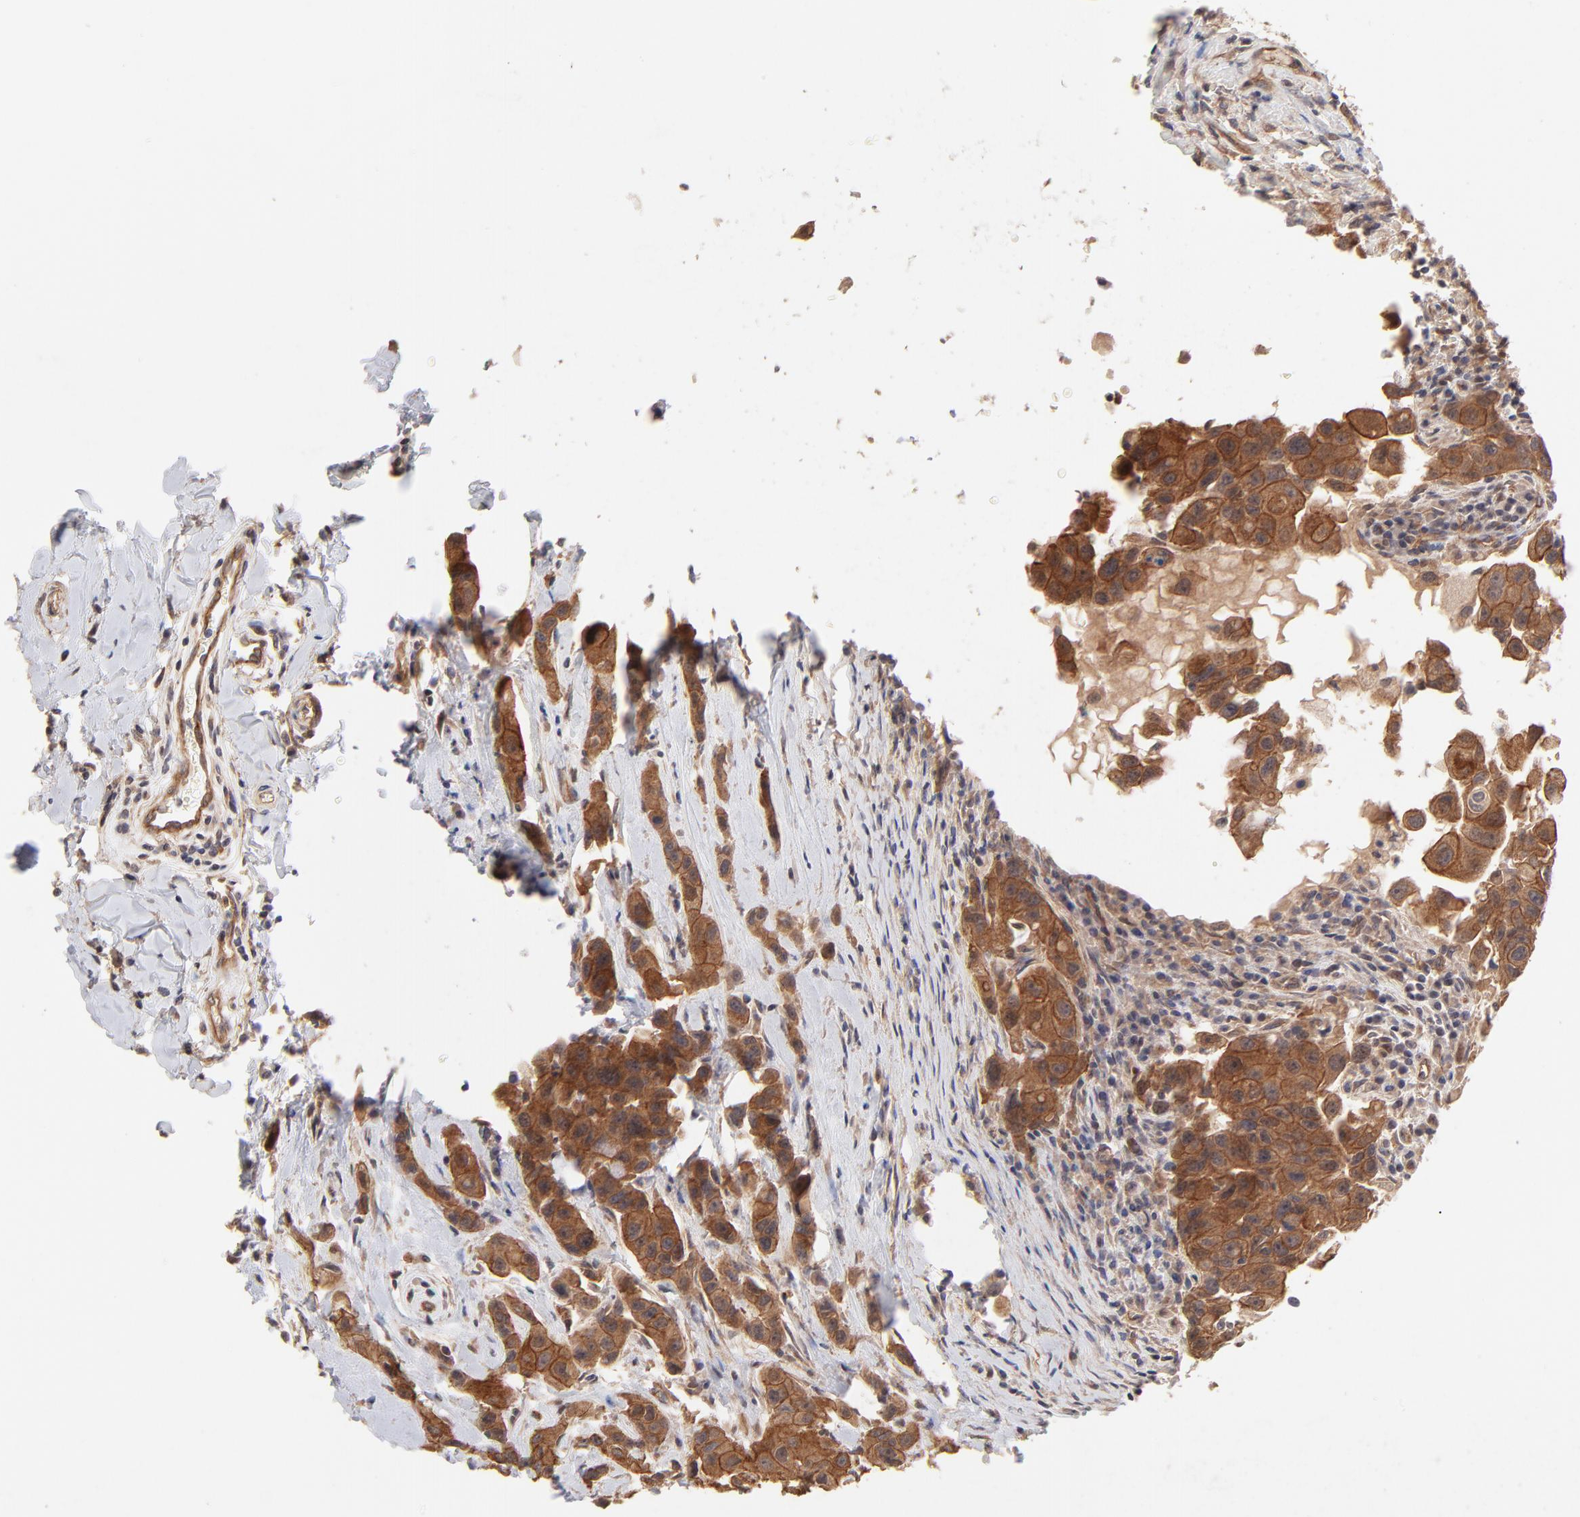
{"staining": {"intensity": "strong", "quantity": ">75%", "location": "cytoplasmic/membranous"}, "tissue": "breast cancer", "cell_type": "Tumor cells", "image_type": "cancer", "snomed": [{"axis": "morphology", "description": "Duct carcinoma"}, {"axis": "topography", "description": "Breast"}], "caption": "Protein positivity by immunohistochemistry shows strong cytoplasmic/membranous positivity in approximately >75% of tumor cells in infiltrating ductal carcinoma (breast).", "gene": "STAP2", "patient": {"sex": "female", "age": 27}}